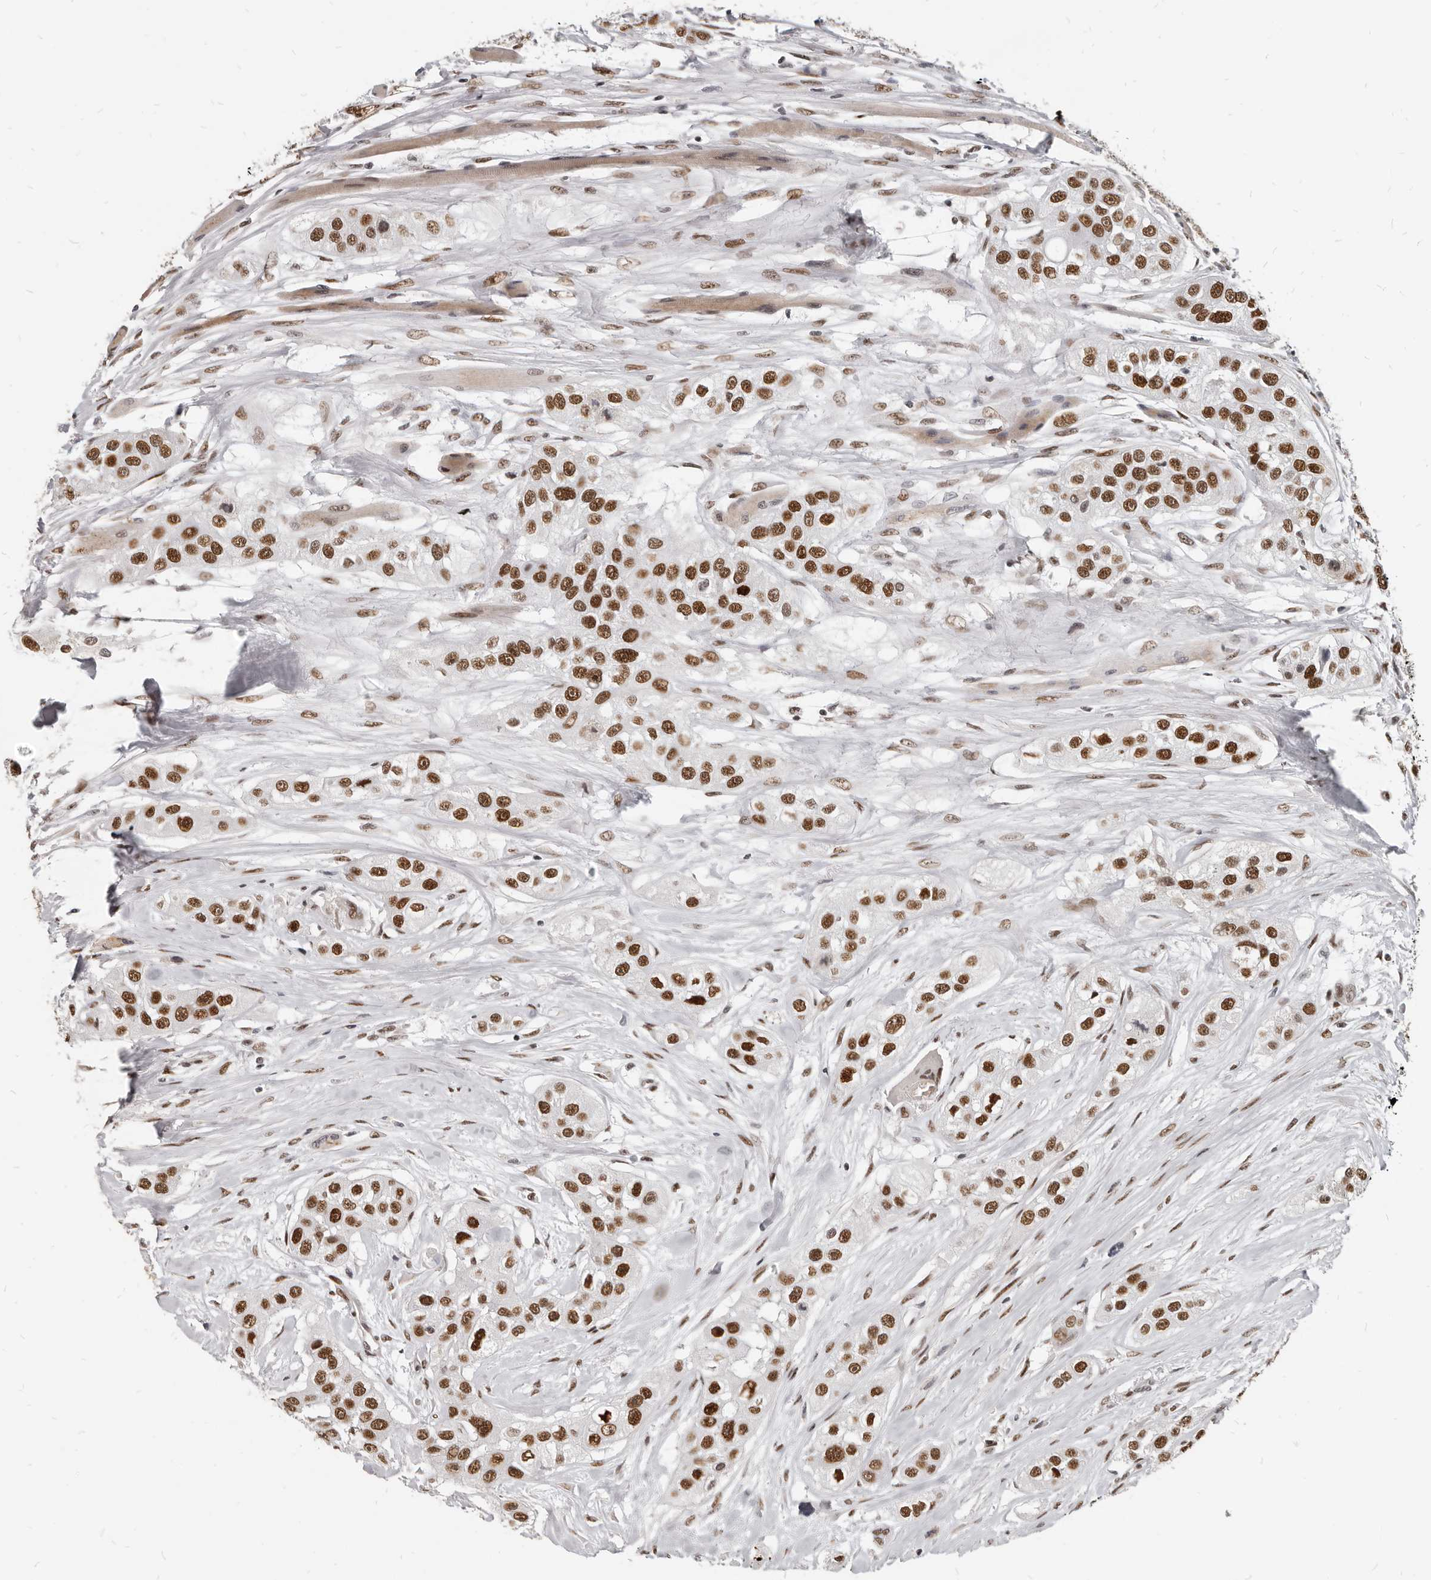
{"staining": {"intensity": "strong", "quantity": ">75%", "location": "nuclear"}, "tissue": "head and neck cancer", "cell_type": "Tumor cells", "image_type": "cancer", "snomed": [{"axis": "morphology", "description": "Normal tissue, NOS"}, {"axis": "morphology", "description": "Squamous cell carcinoma, NOS"}, {"axis": "topography", "description": "Skeletal muscle"}, {"axis": "topography", "description": "Head-Neck"}], "caption": "An immunohistochemistry (IHC) image of tumor tissue is shown. Protein staining in brown shows strong nuclear positivity in head and neck cancer (squamous cell carcinoma) within tumor cells.", "gene": "ATF5", "patient": {"sex": "male", "age": 51}}